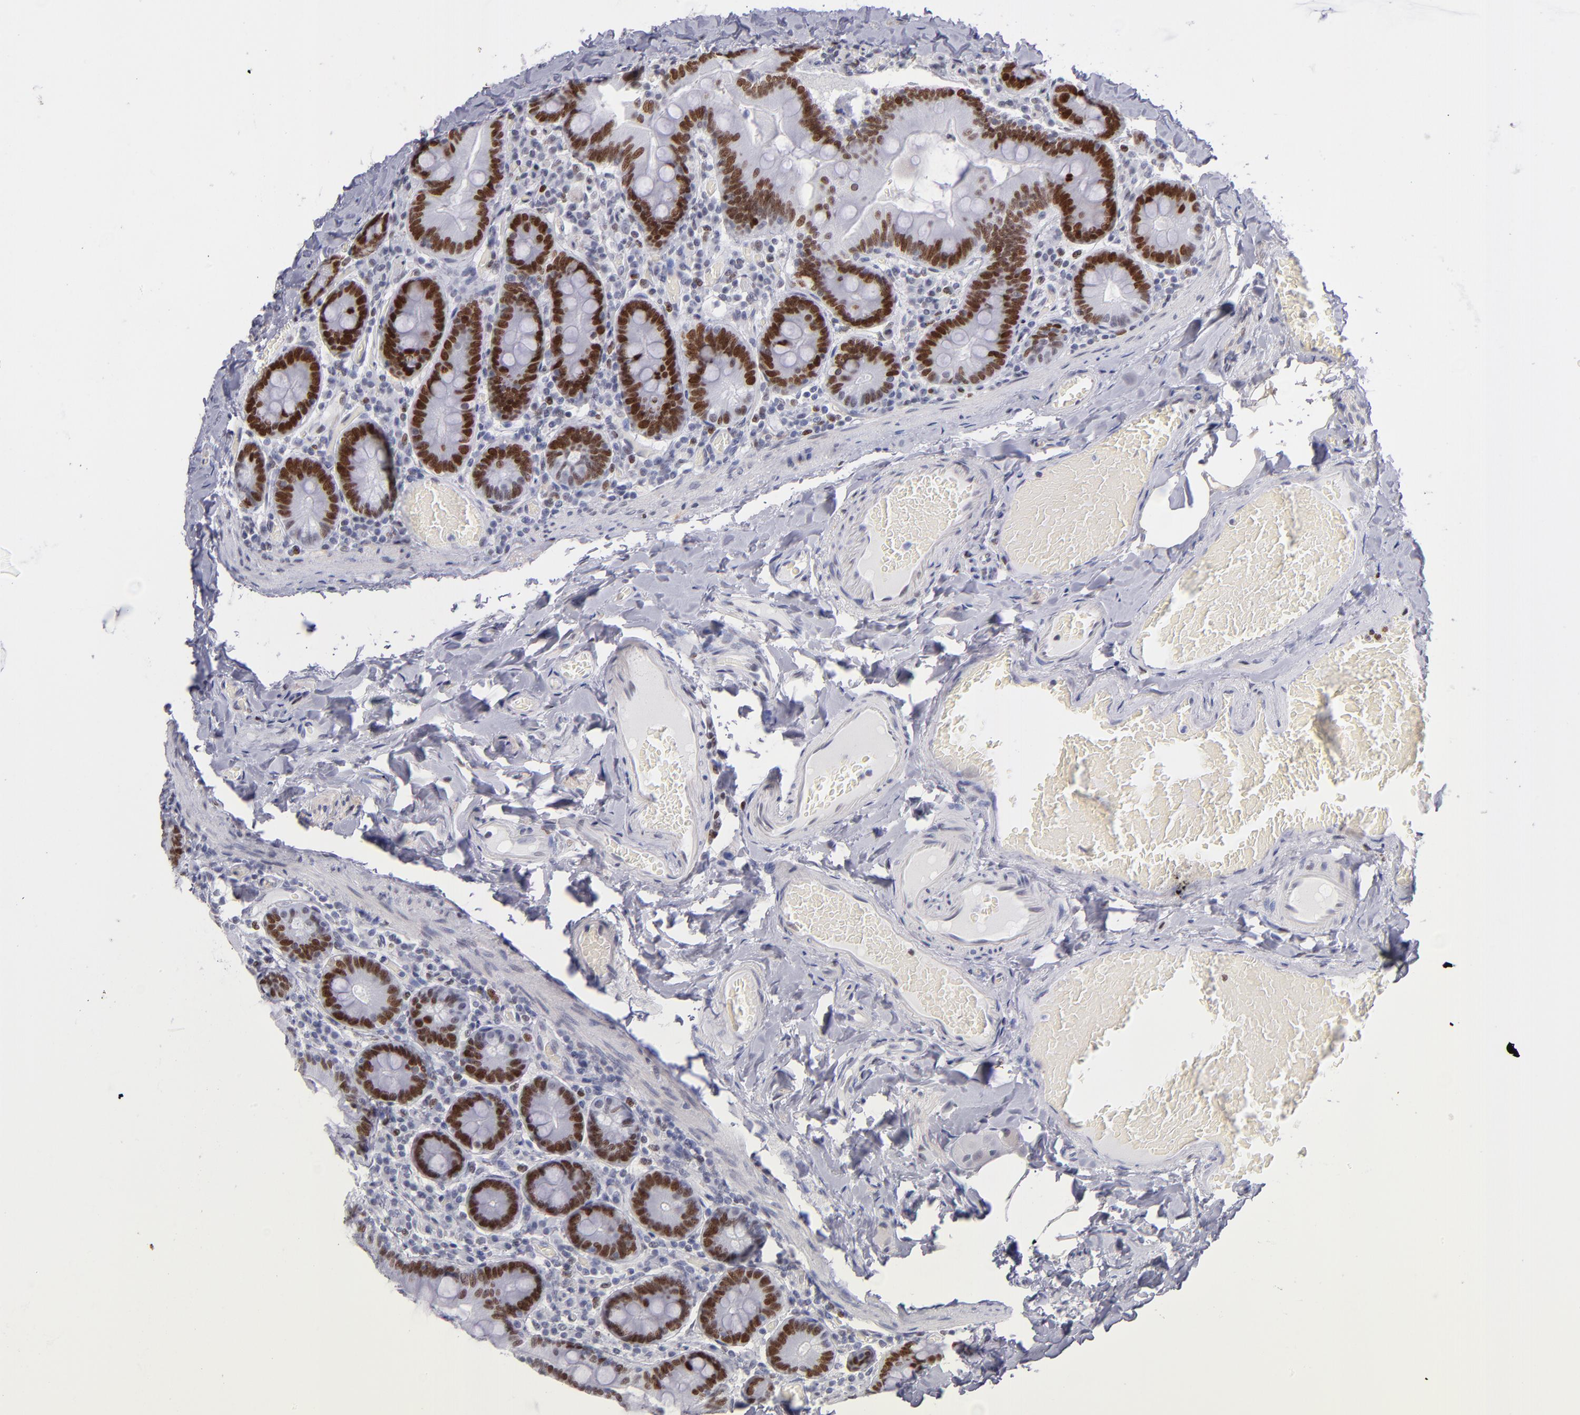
{"staining": {"intensity": "strong", "quantity": ">75%", "location": "nuclear"}, "tissue": "duodenum", "cell_type": "Glandular cells", "image_type": "normal", "snomed": [{"axis": "morphology", "description": "Normal tissue, NOS"}, {"axis": "topography", "description": "Duodenum"}], "caption": "This is a histology image of immunohistochemistry (IHC) staining of unremarkable duodenum, which shows strong positivity in the nuclear of glandular cells.", "gene": "POLA1", "patient": {"sex": "male", "age": 66}}